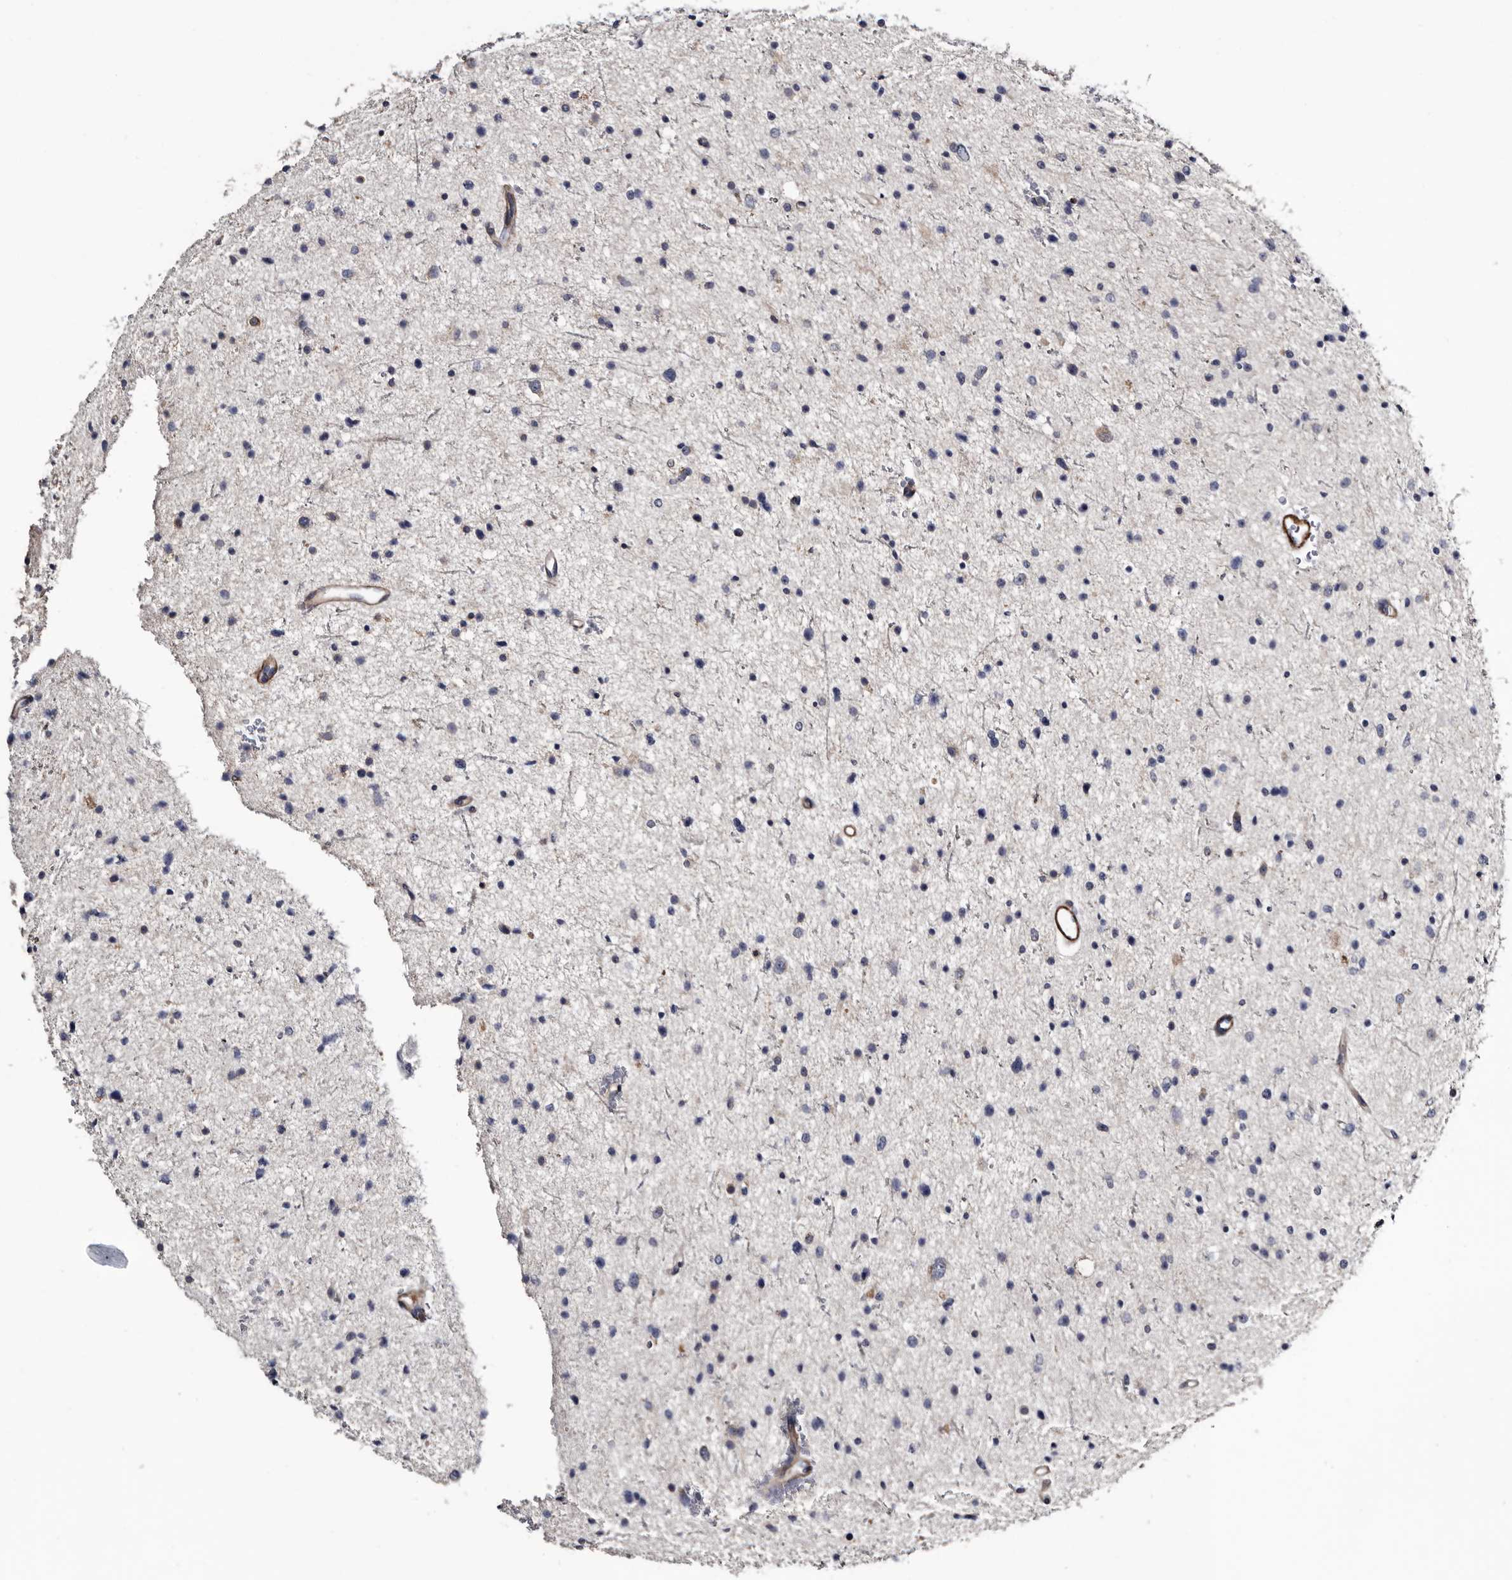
{"staining": {"intensity": "negative", "quantity": "none", "location": "none"}, "tissue": "glioma", "cell_type": "Tumor cells", "image_type": "cancer", "snomed": [{"axis": "morphology", "description": "Glioma, malignant, Low grade"}, {"axis": "topography", "description": "Brain"}], "caption": "Human malignant low-grade glioma stained for a protein using IHC exhibits no positivity in tumor cells.", "gene": "IARS1", "patient": {"sex": "female", "age": 37}}